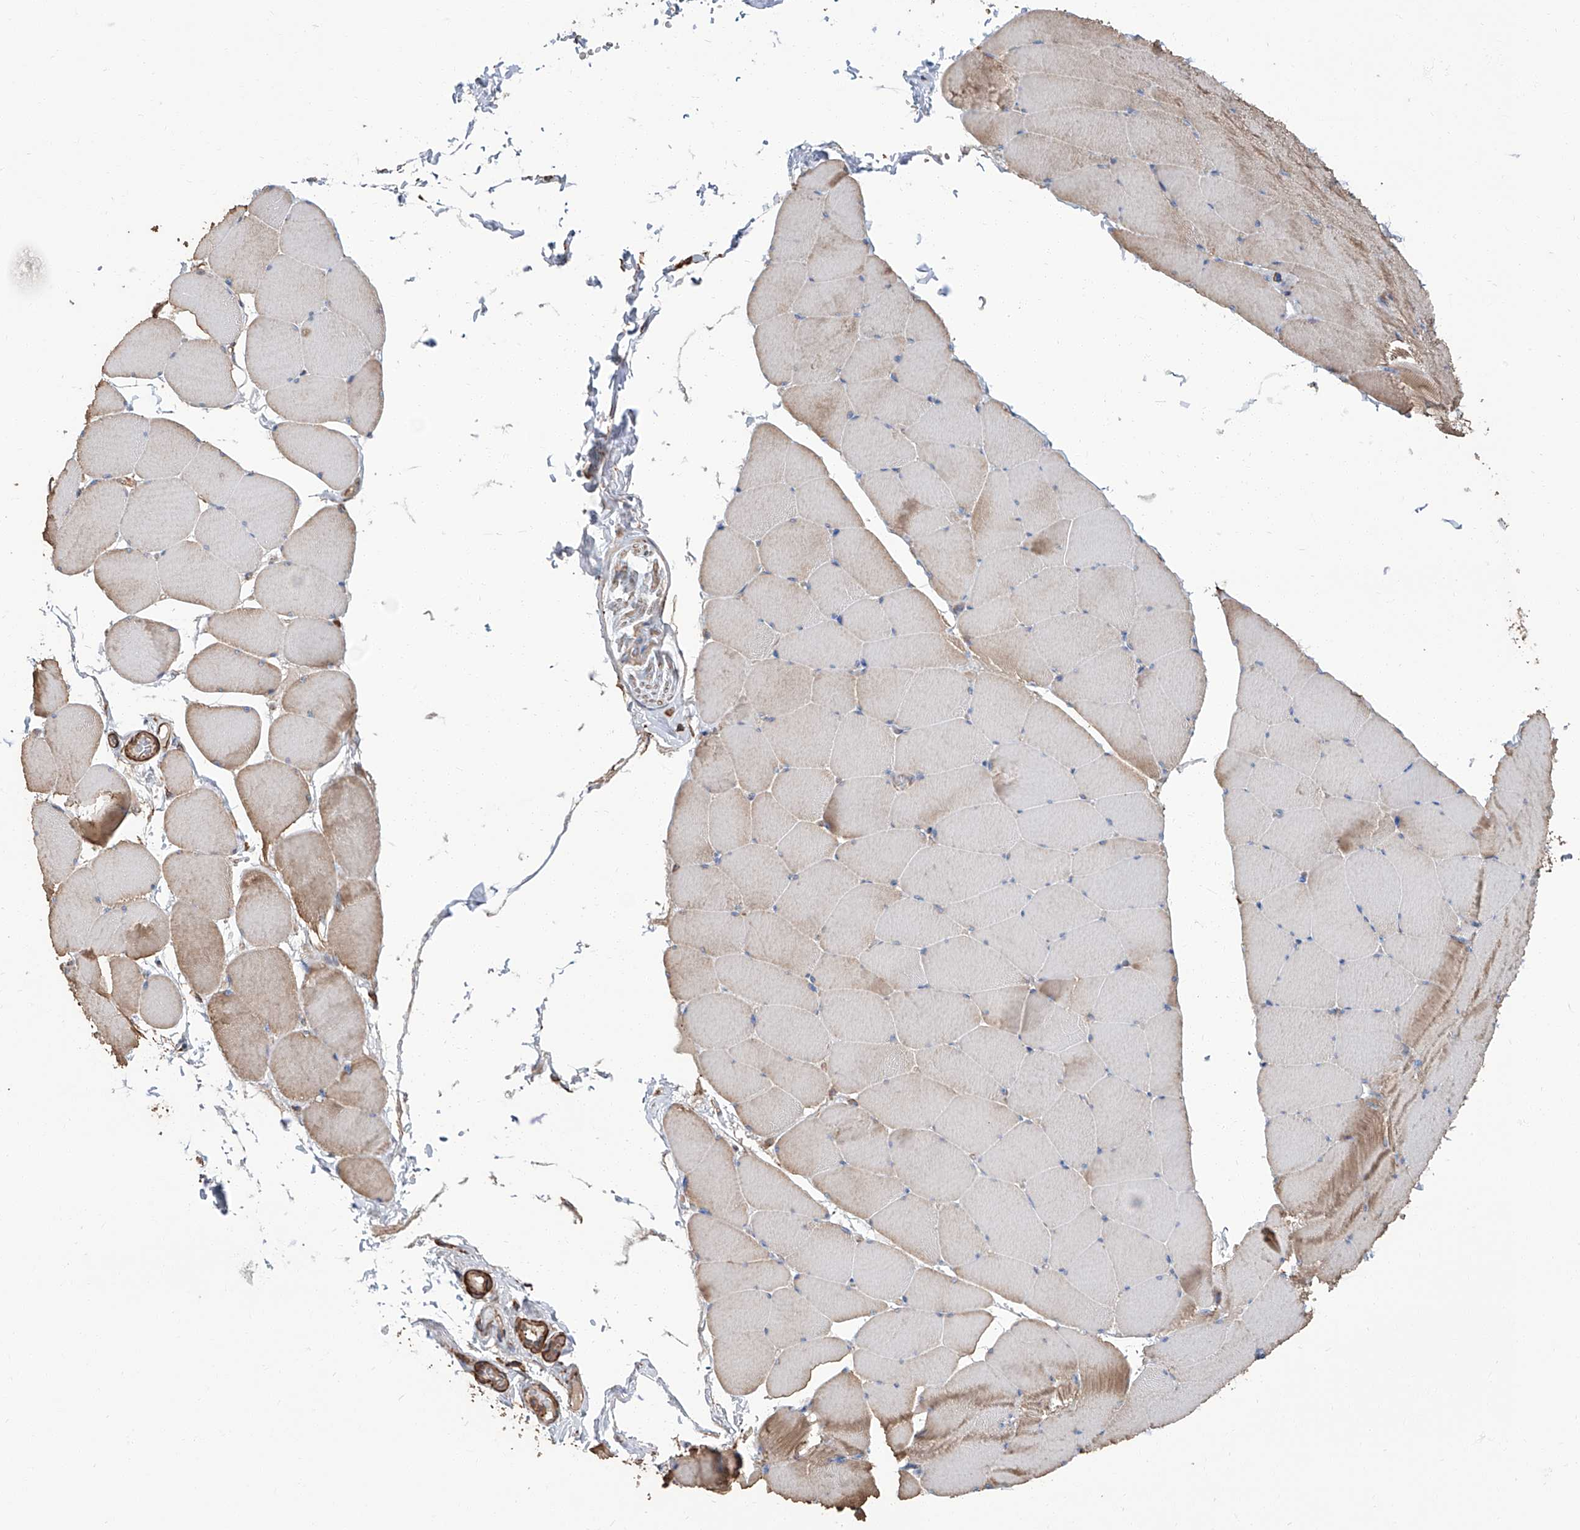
{"staining": {"intensity": "weak", "quantity": "25%-75%", "location": "cytoplasmic/membranous"}, "tissue": "skeletal muscle", "cell_type": "Myocytes", "image_type": "normal", "snomed": [{"axis": "morphology", "description": "Normal tissue, NOS"}, {"axis": "topography", "description": "Skeletal muscle"}], "caption": "Immunohistochemical staining of normal skeletal muscle reveals low levels of weak cytoplasmic/membranous expression in approximately 25%-75% of myocytes.", "gene": "PIEZO2", "patient": {"sex": "male", "age": 62}}